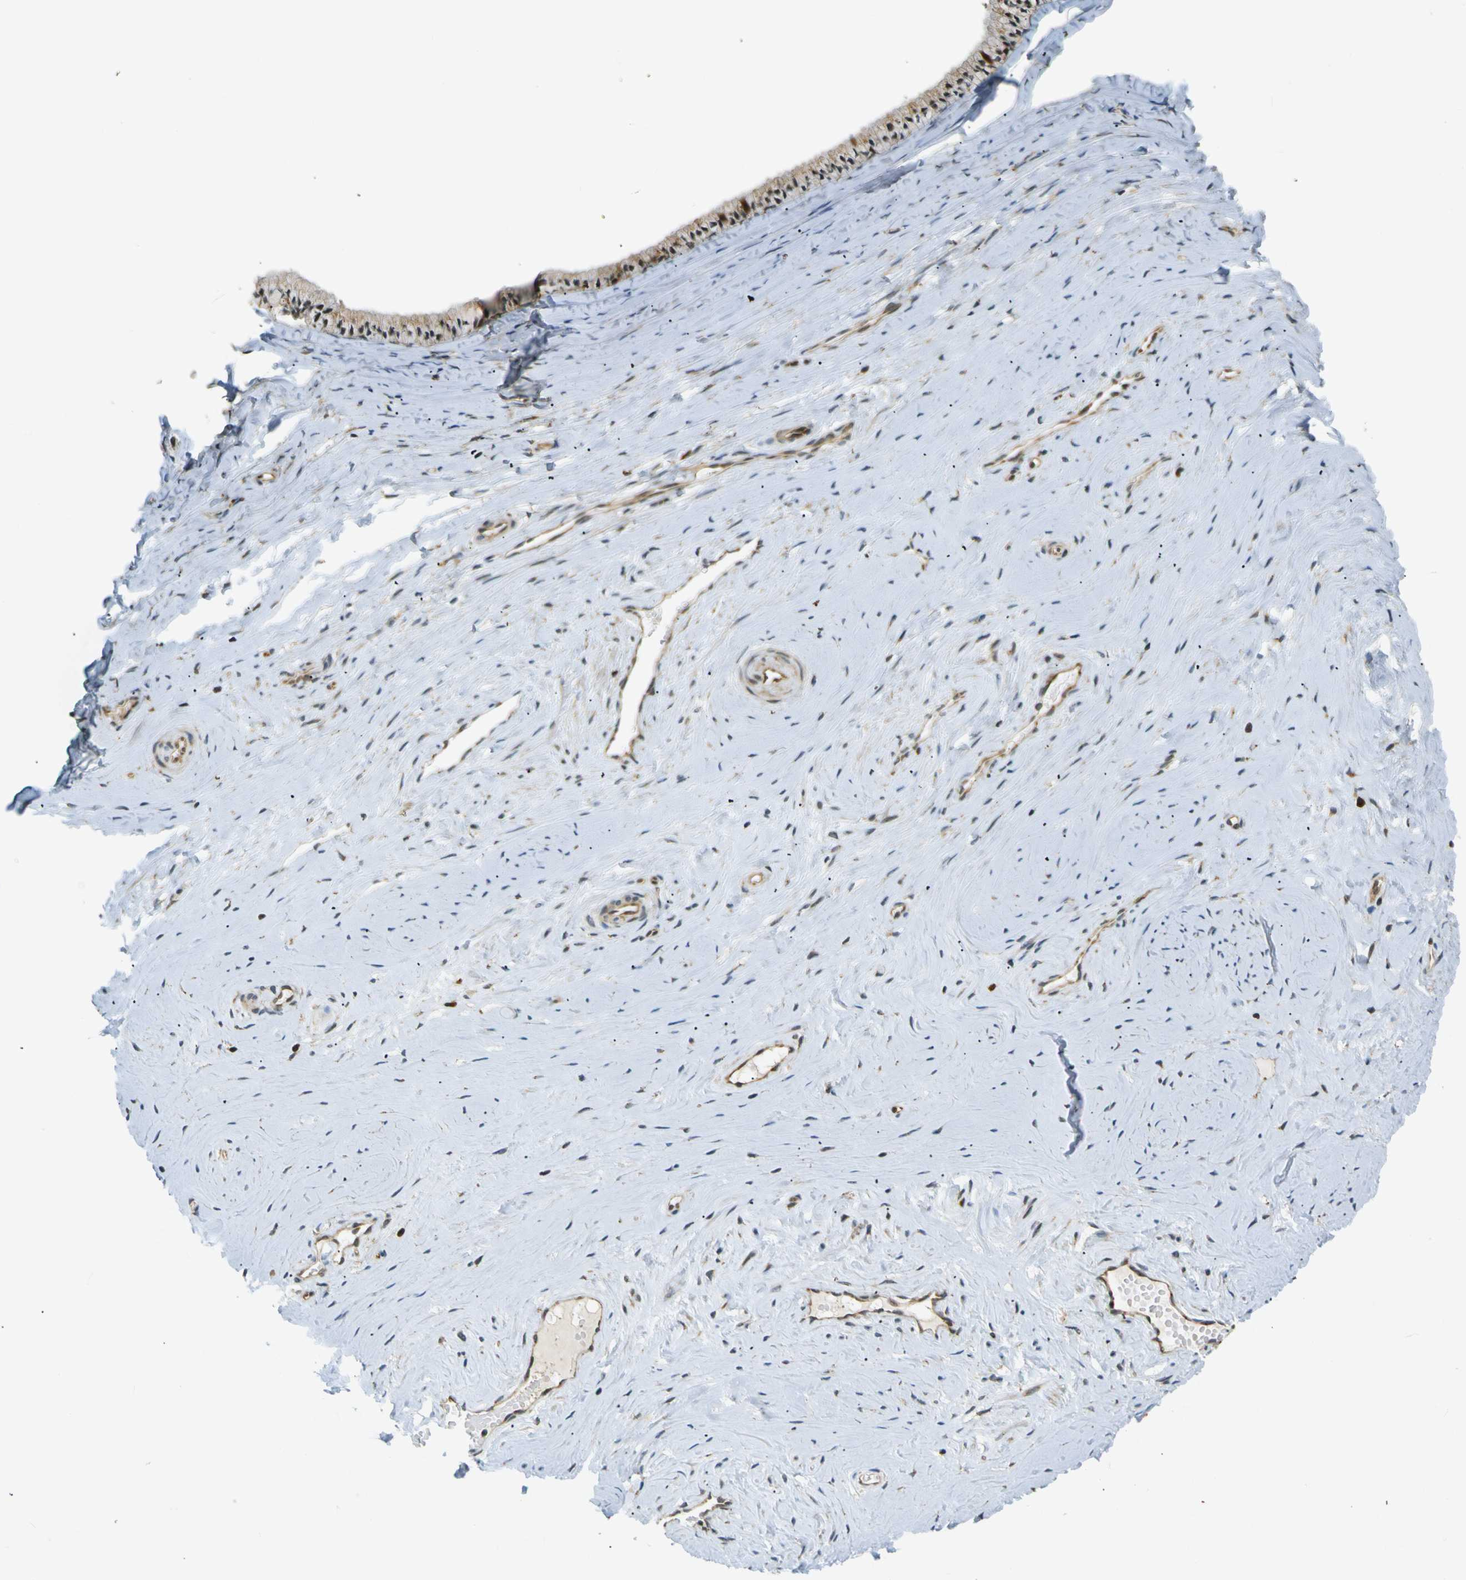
{"staining": {"intensity": "moderate", "quantity": ">75%", "location": "cytoplasmic/membranous"}, "tissue": "cervix", "cell_type": "Glandular cells", "image_type": "normal", "snomed": [{"axis": "morphology", "description": "Normal tissue, NOS"}, {"axis": "topography", "description": "Cervix"}], "caption": "Brown immunohistochemical staining in unremarkable human cervix displays moderate cytoplasmic/membranous expression in about >75% of glandular cells.", "gene": "ABCE1", "patient": {"sex": "female", "age": 39}}